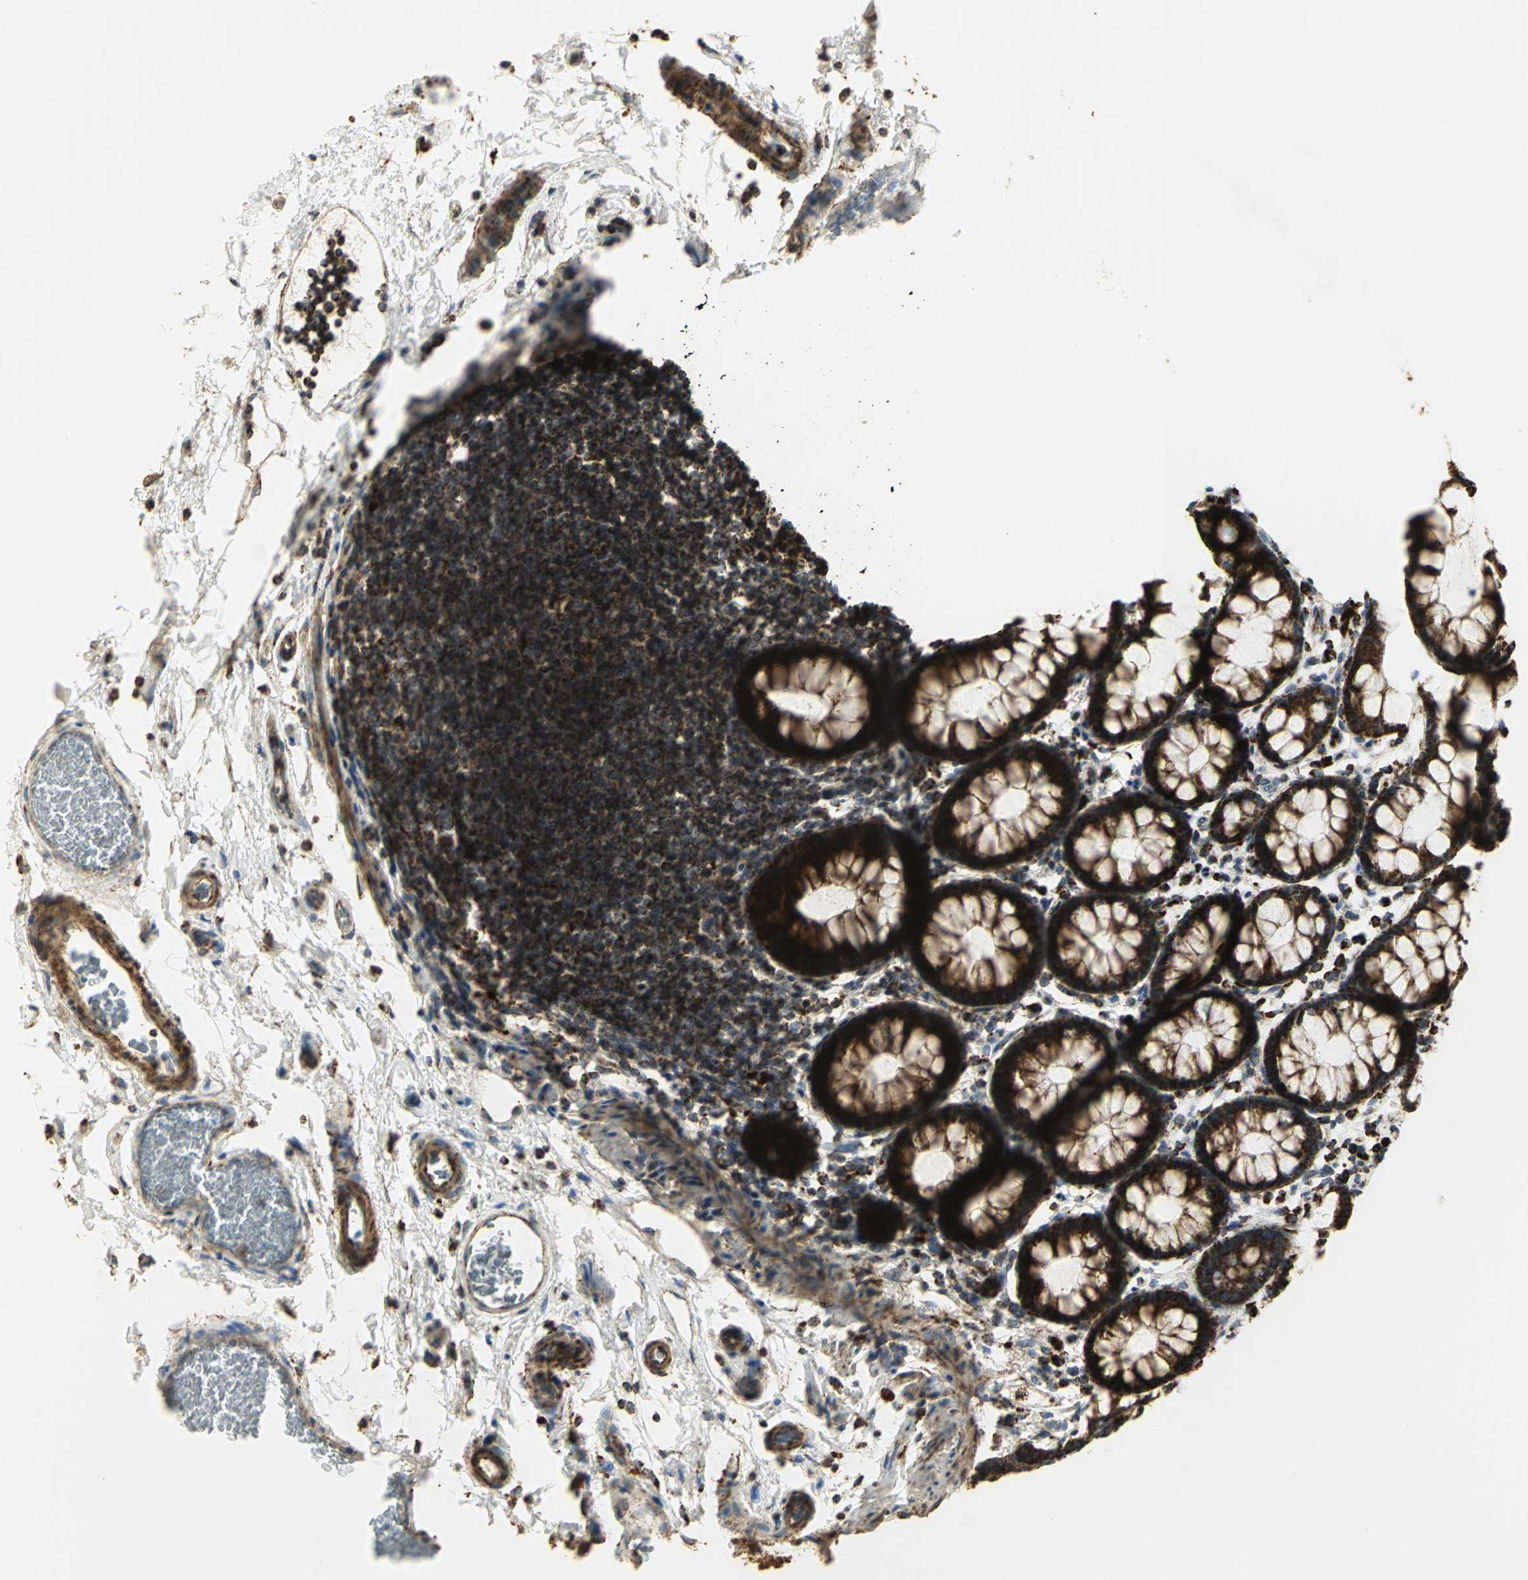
{"staining": {"intensity": "strong", "quantity": ">75%", "location": "cytoplasmic/membranous"}, "tissue": "rectum", "cell_type": "Glandular cells", "image_type": "normal", "snomed": [{"axis": "morphology", "description": "Normal tissue, NOS"}, {"axis": "topography", "description": "Rectum"}], "caption": "Immunohistochemistry micrograph of benign rectum stained for a protein (brown), which exhibits high levels of strong cytoplasmic/membranous staining in approximately >75% of glandular cells.", "gene": "VDAC1", "patient": {"sex": "male", "age": 92}}